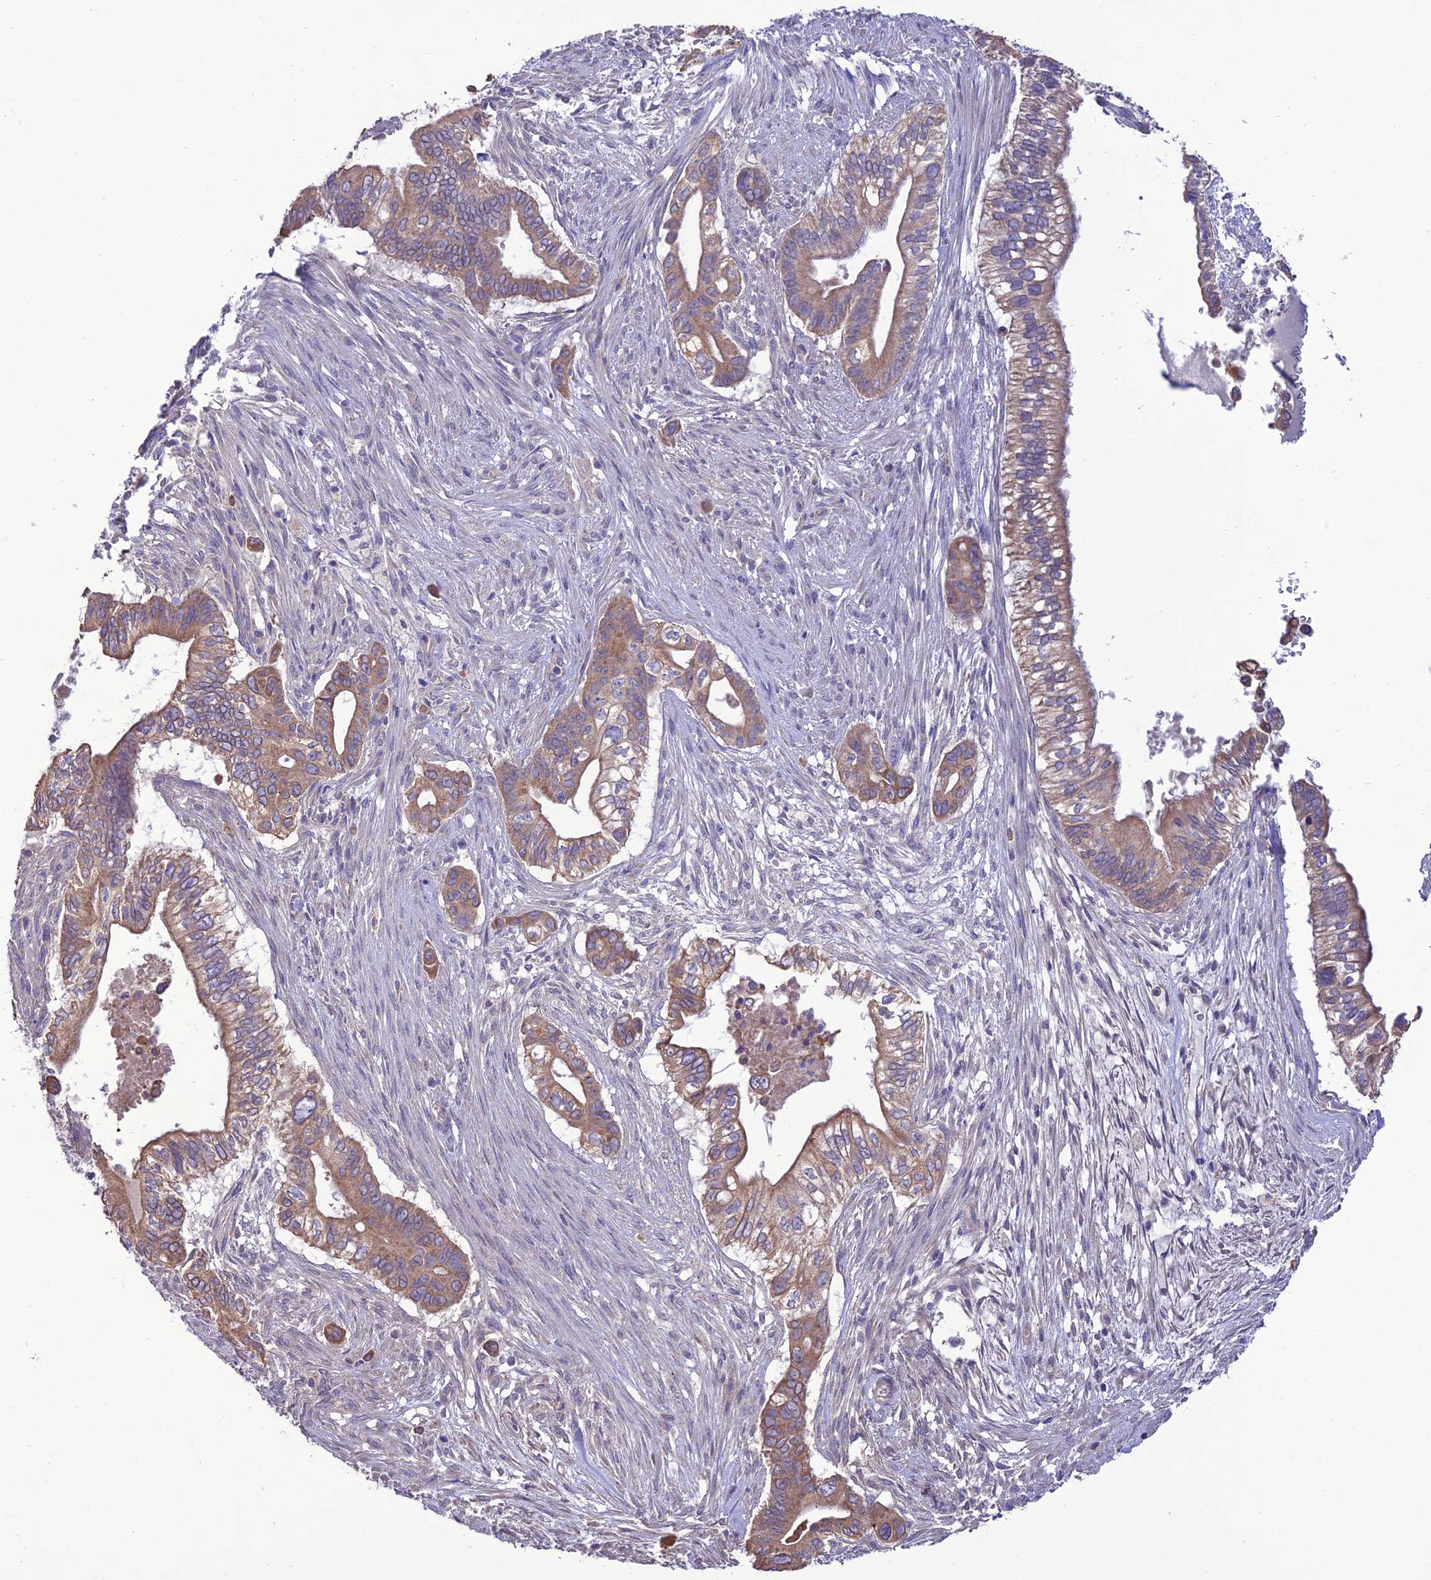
{"staining": {"intensity": "moderate", "quantity": ">75%", "location": "cytoplasmic/membranous"}, "tissue": "pancreatic cancer", "cell_type": "Tumor cells", "image_type": "cancer", "snomed": [{"axis": "morphology", "description": "Adenocarcinoma, NOS"}, {"axis": "topography", "description": "Pancreas"}], "caption": "Brown immunohistochemical staining in adenocarcinoma (pancreatic) shows moderate cytoplasmic/membranous staining in about >75% of tumor cells. (Brightfield microscopy of DAB IHC at high magnification).", "gene": "HOGA1", "patient": {"sex": "male", "age": 68}}